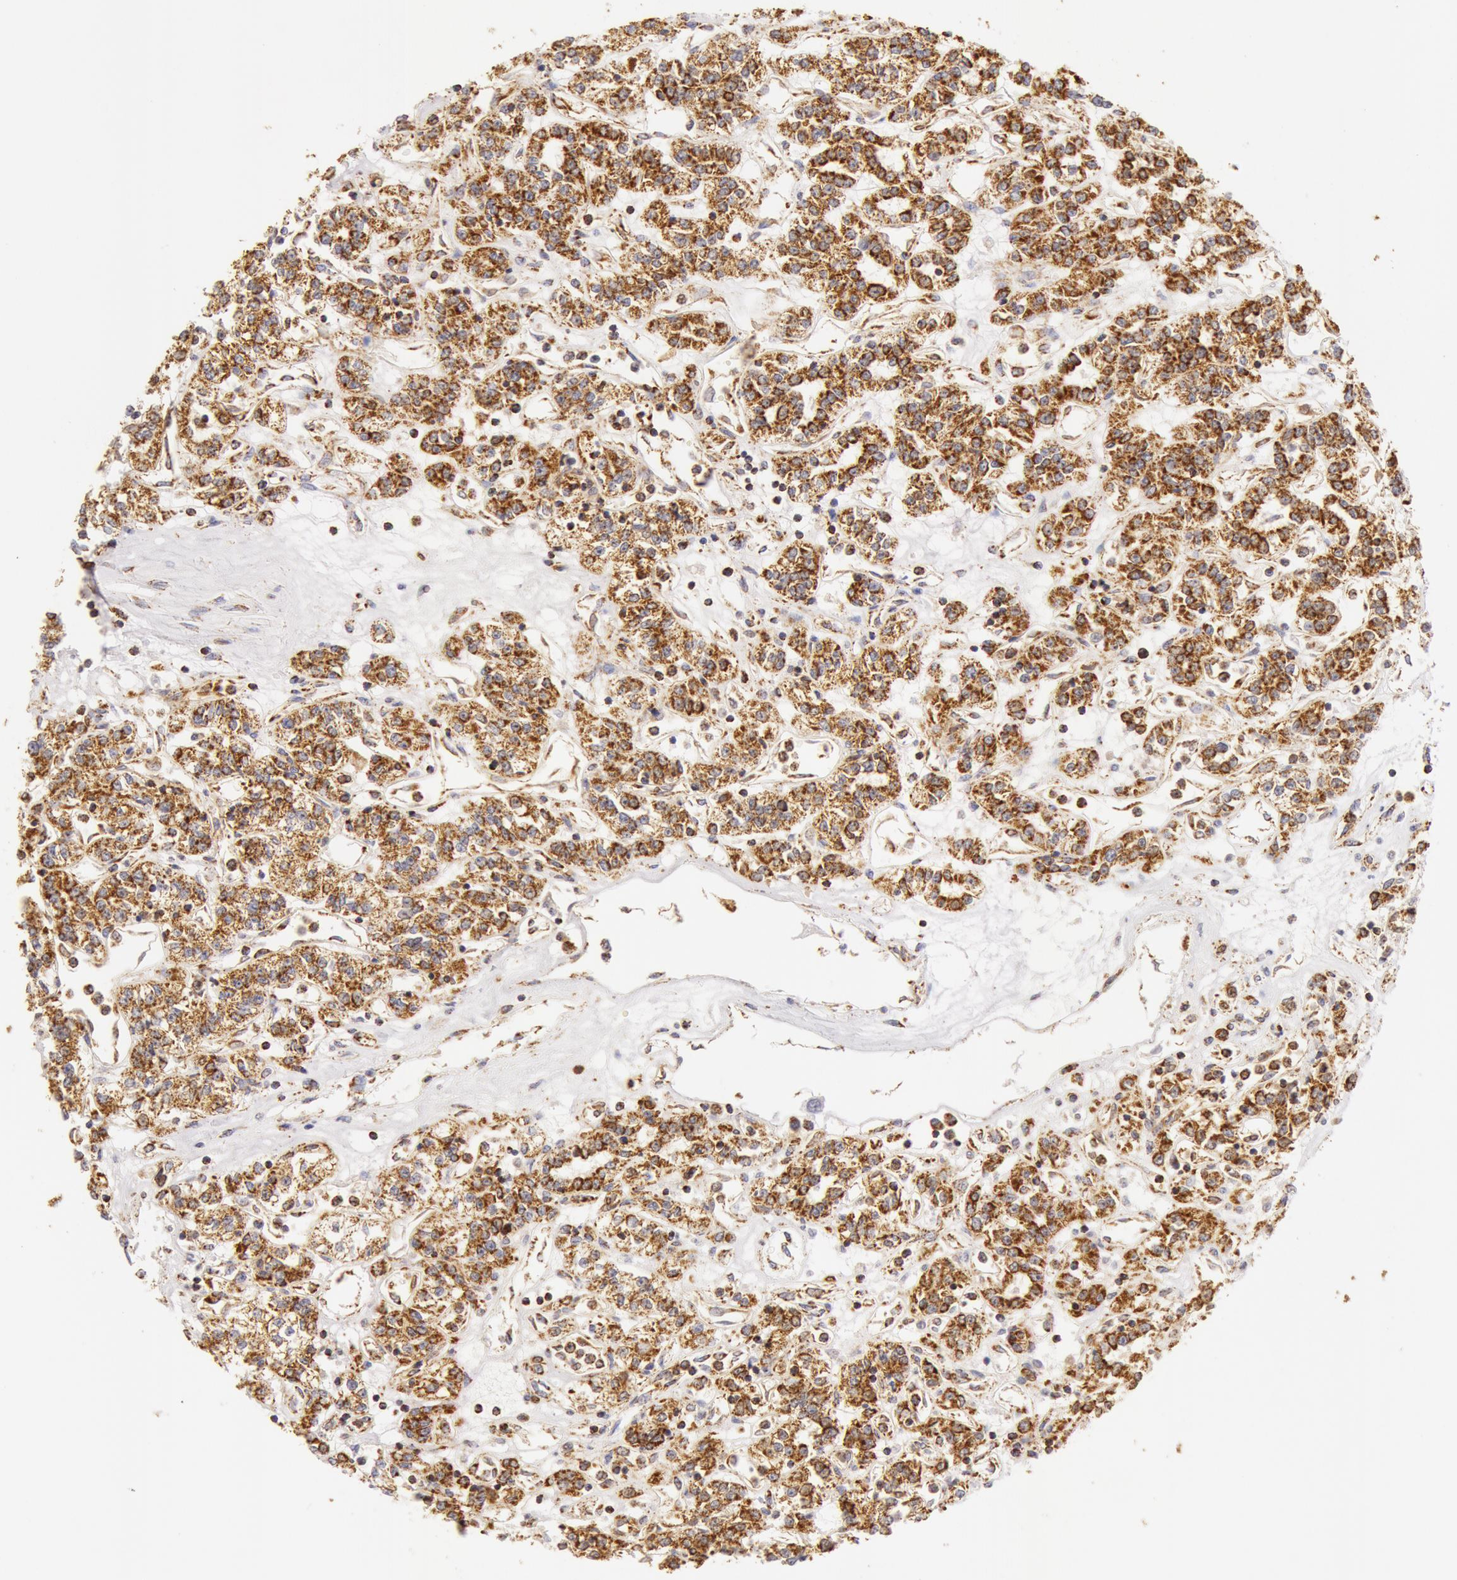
{"staining": {"intensity": "moderate", "quantity": ">75%", "location": "cytoplasmic/membranous"}, "tissue": "renal cancer", "cell_type": "Tumor cells", "image_type": "cancer", "snomed": [{"axis": "morphology", "description": "Adenocarcinoma, NOS"}, {"axis": "topography", "description": "Kidney"}], "caption": "About >75% of tumor cells in human renal cancer reveal moderate cytoplasmic/membranous protein expression as visualized by brown immunohistochemical staining.", "gene": "ATP5F1B", "patient": {"sex": "female", "age": 76}}